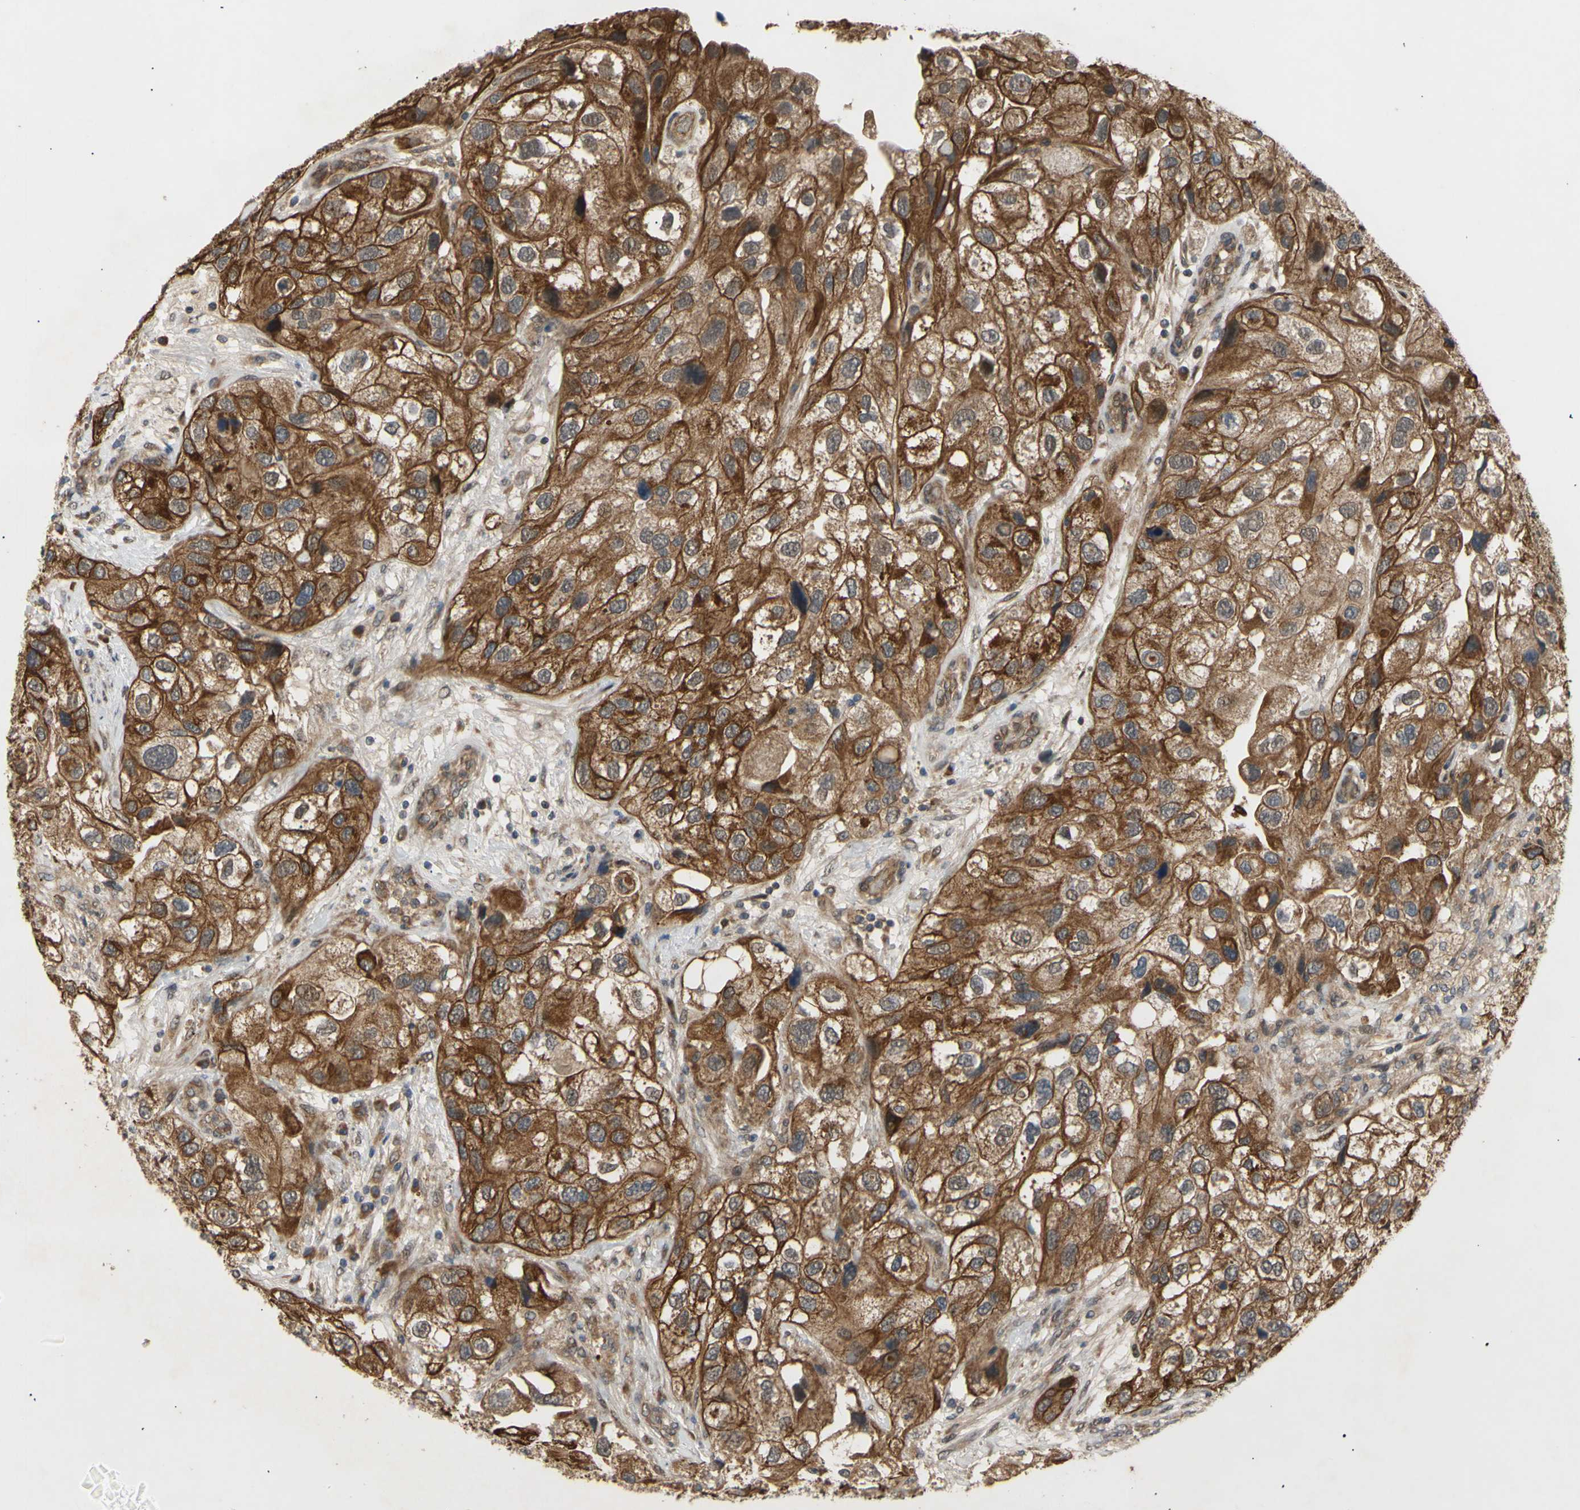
{"staining": {"intensity": "moderate", "quantity": ">75%", "location": "cytoplasmic/membranous"}, "tissue": "urothelial cancer", "cell_type": "Tumor cells", "image_type": "cancer", "snomed": [{"axis": "morphology", "description": "Urothelial carcinoma, High grade"}, {"axis": "topography", "description": "Urinary bladder"}], "caption": "There is medium levels of moderate cytoplasmic/membranous expression in tumor cells of urothelial cancer, as demonstrated by immunohistochemical staining (brown color).", "gene": "PKN1", "patient": {"sex": "female", "age": 64}}